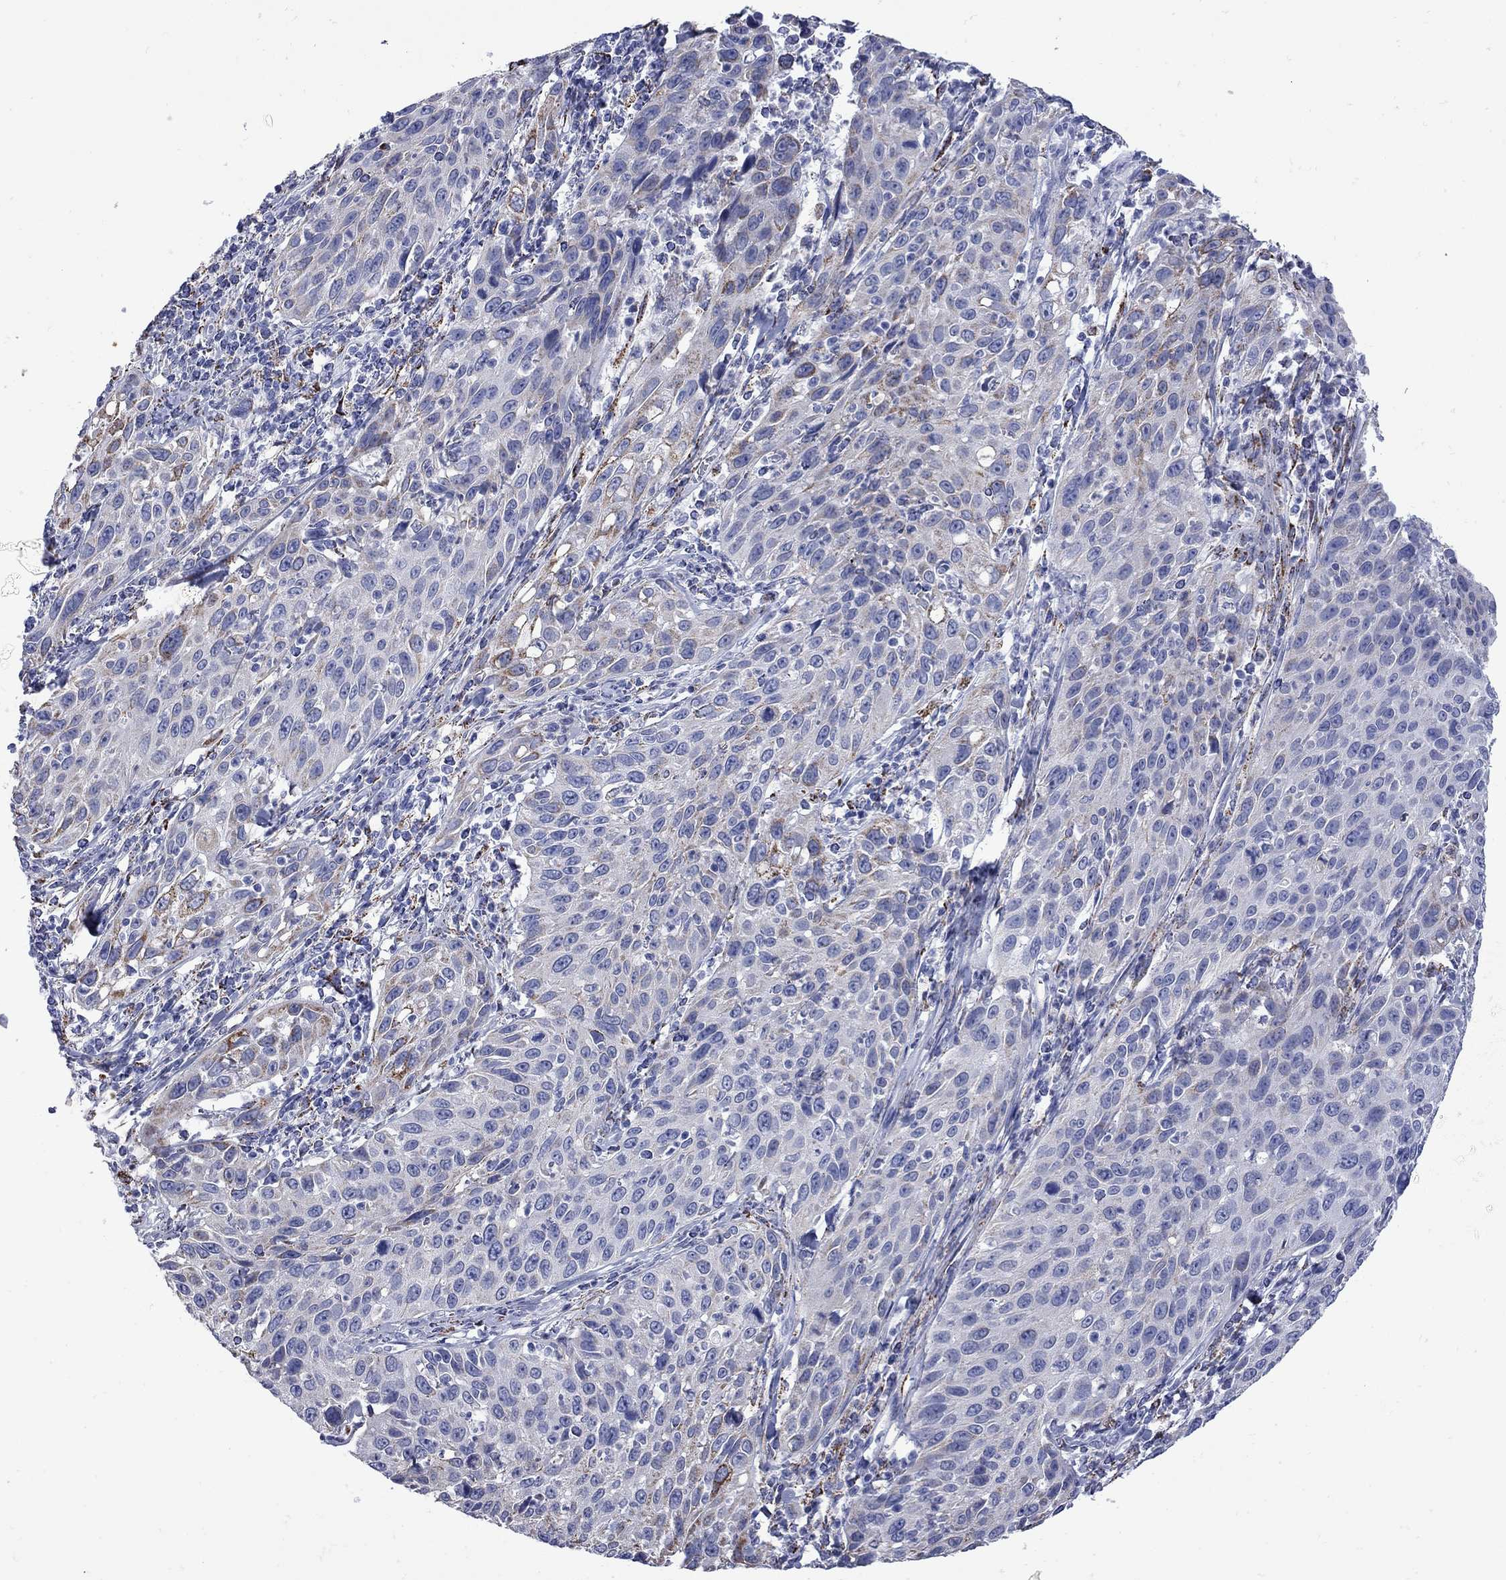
{"staining": {"intensity": "moderate", "quantity": "<25%", "location": "cytoplasmic/membranous"}, "tissue": "cervical cancer", "cell_type": "Tumor cells", "image_type": "cancer", "snomed": [{"axis": "morphology", "description": "Squamous cell carcinoma, NOS"}, {"axis": "topography", "description": "Cervix"}], "caption": "Squamous cell carcinoma (cervical) tissue reveals moderate cytoplasmic/membranous staining in approximately <25% of tumor cells", "gene": "SESTD1", "patient": {"sex": "female", "age": 26}}